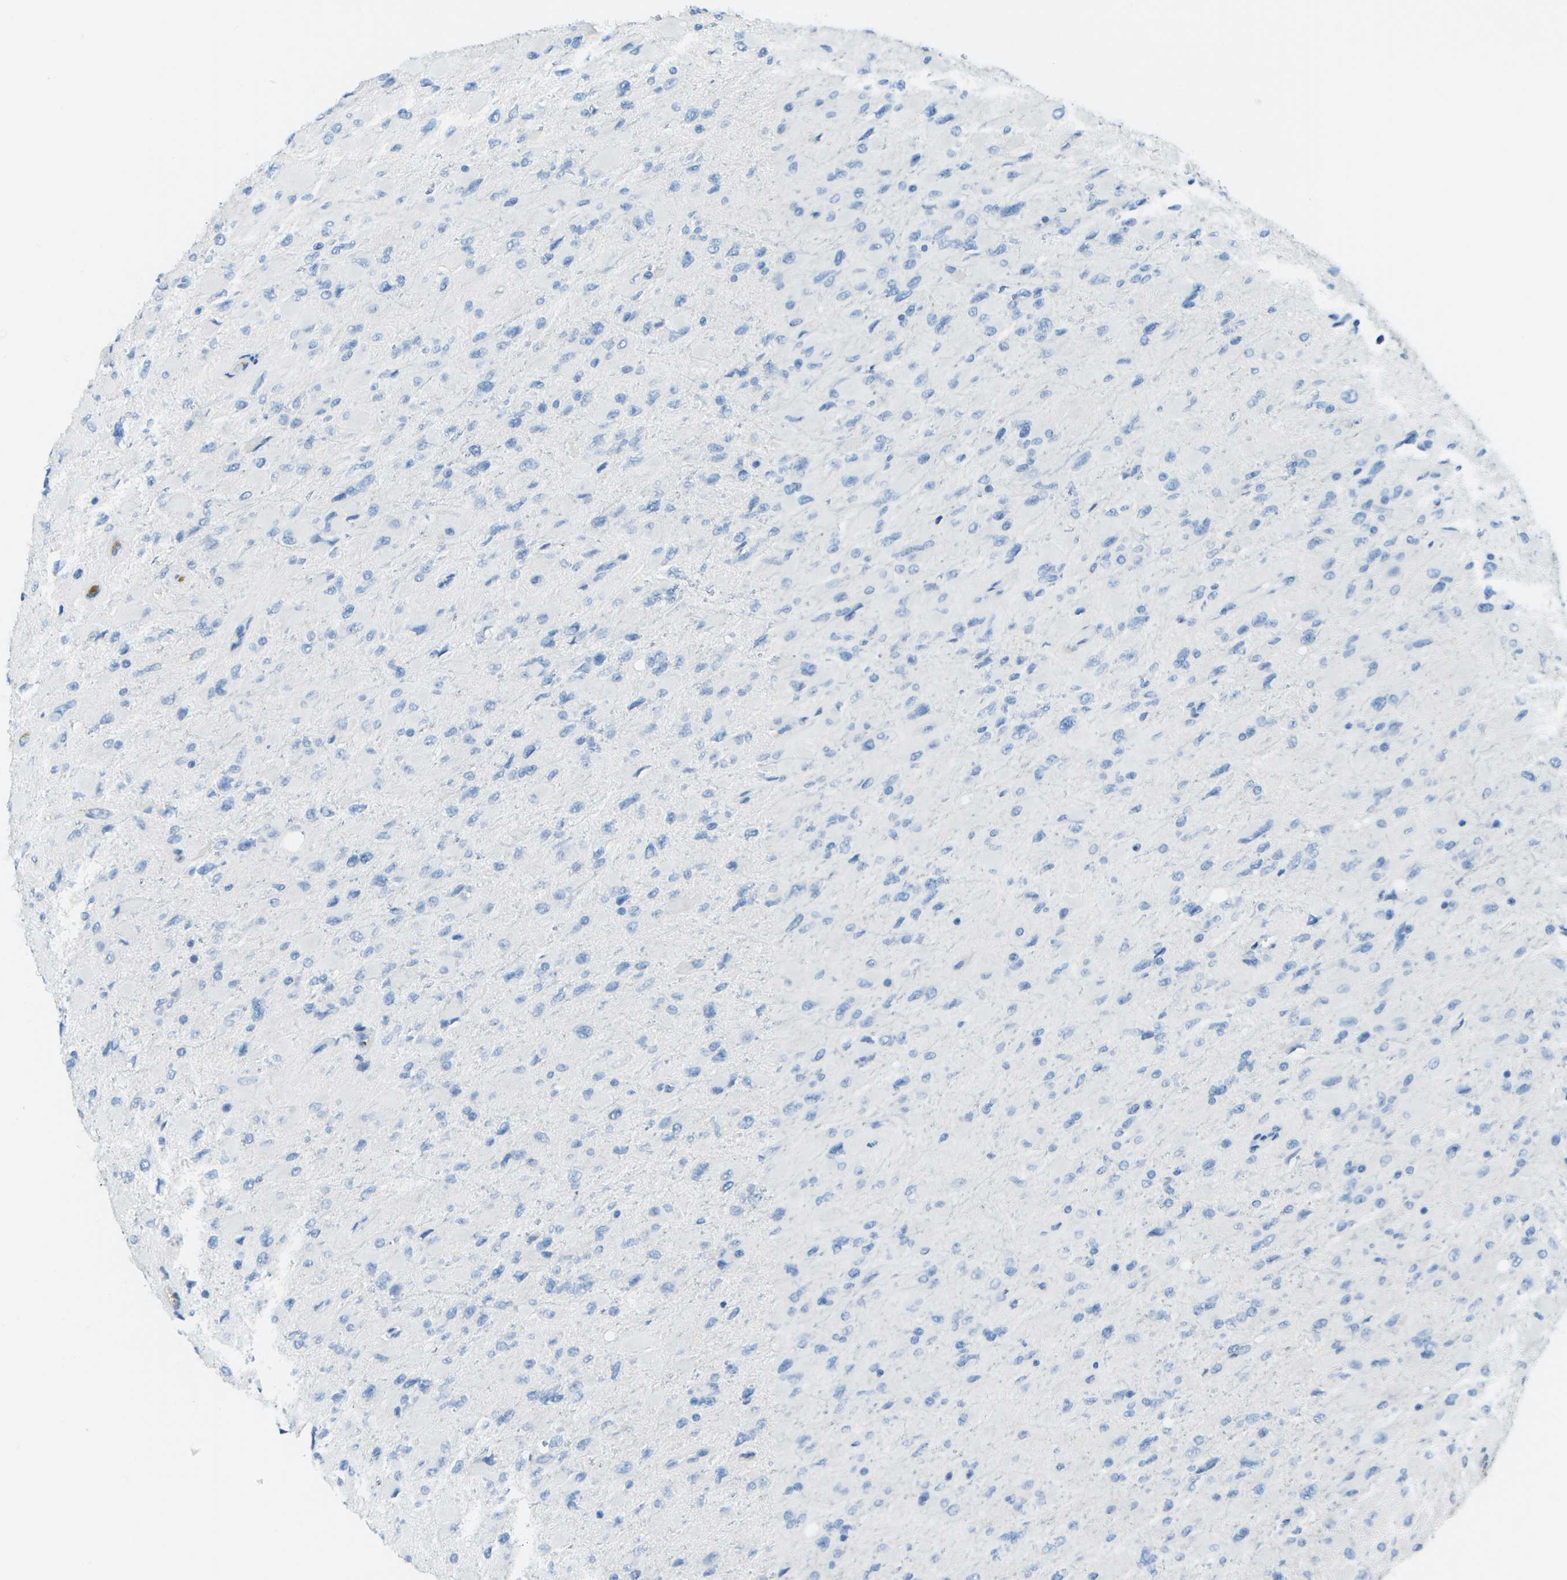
{"staining": {"intensity": "negative", "quantity": "none", "location": "none"}, "tissue": "glioma", "cell_type": "Tumor cells", "image_type": "cancer", "snomed": [{"axis": "morphology", "description": "Glioma, malignant, High grade"}, {"axis": "topography", "description": "Cerebral cortex"}], "caption": "Immunohistochemical staining of human glioma exhibits no significant staining in tumor cells.", "gene": "C1S", "patient": {"sex": "female", "age": 36}}